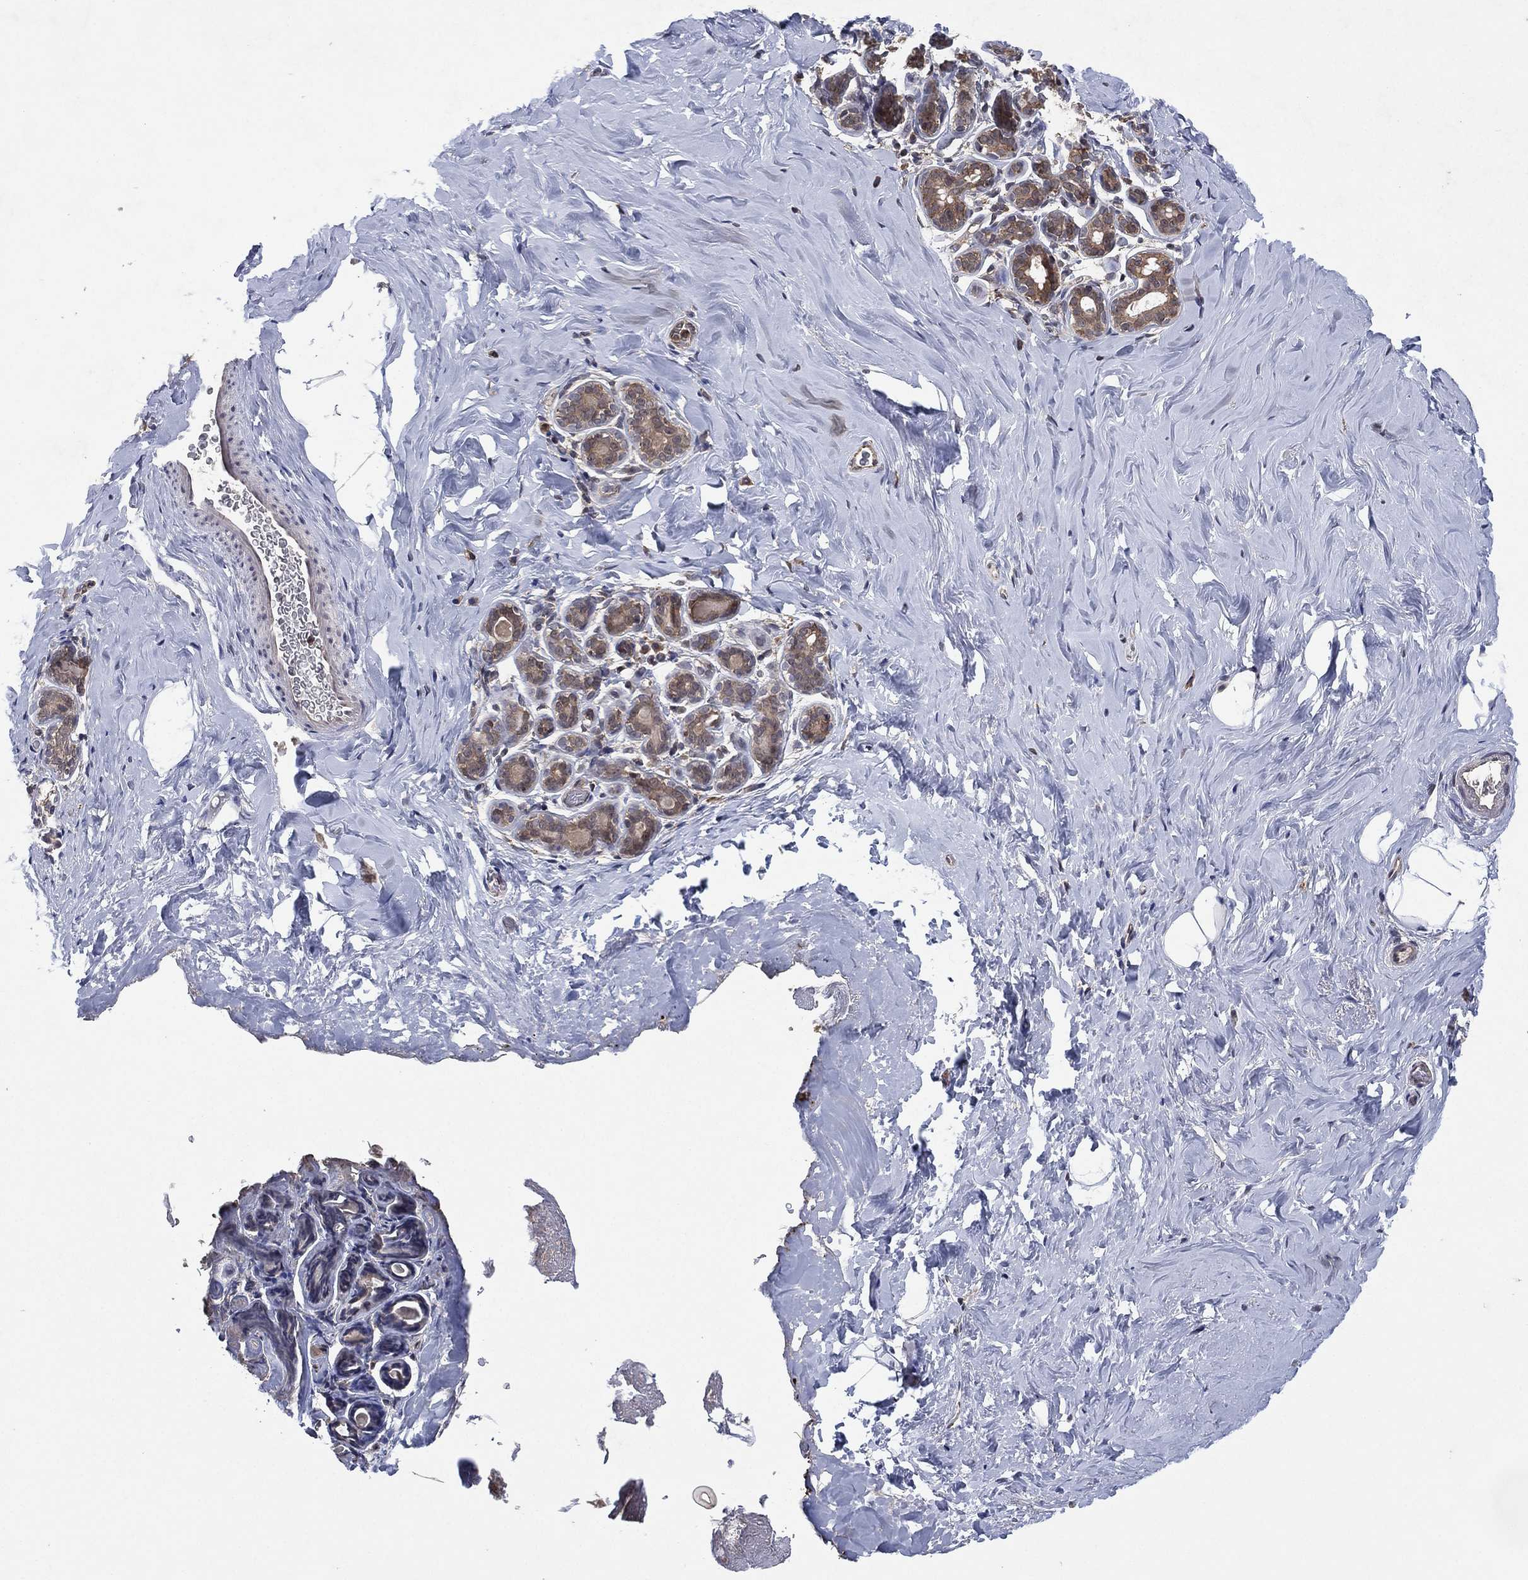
{"staining": {"intensity": "negative", "quantity": "none", "location": "none"}, "tissue": "breast", "cell_type": "Adipocytes", "image_type": "normal", "snomed": [{"axis": "morphology", "description": "Normal tissue, NOS"}, {"axis": "topography", "description": "Skin"}, {"axis": "topography", "description": "Breast"}], "caption": "IHC of unremarkable human breast shows no staining in adipocytes.", "gene": "ATG4B", "patient": {"sex": "female", "age": 43}}